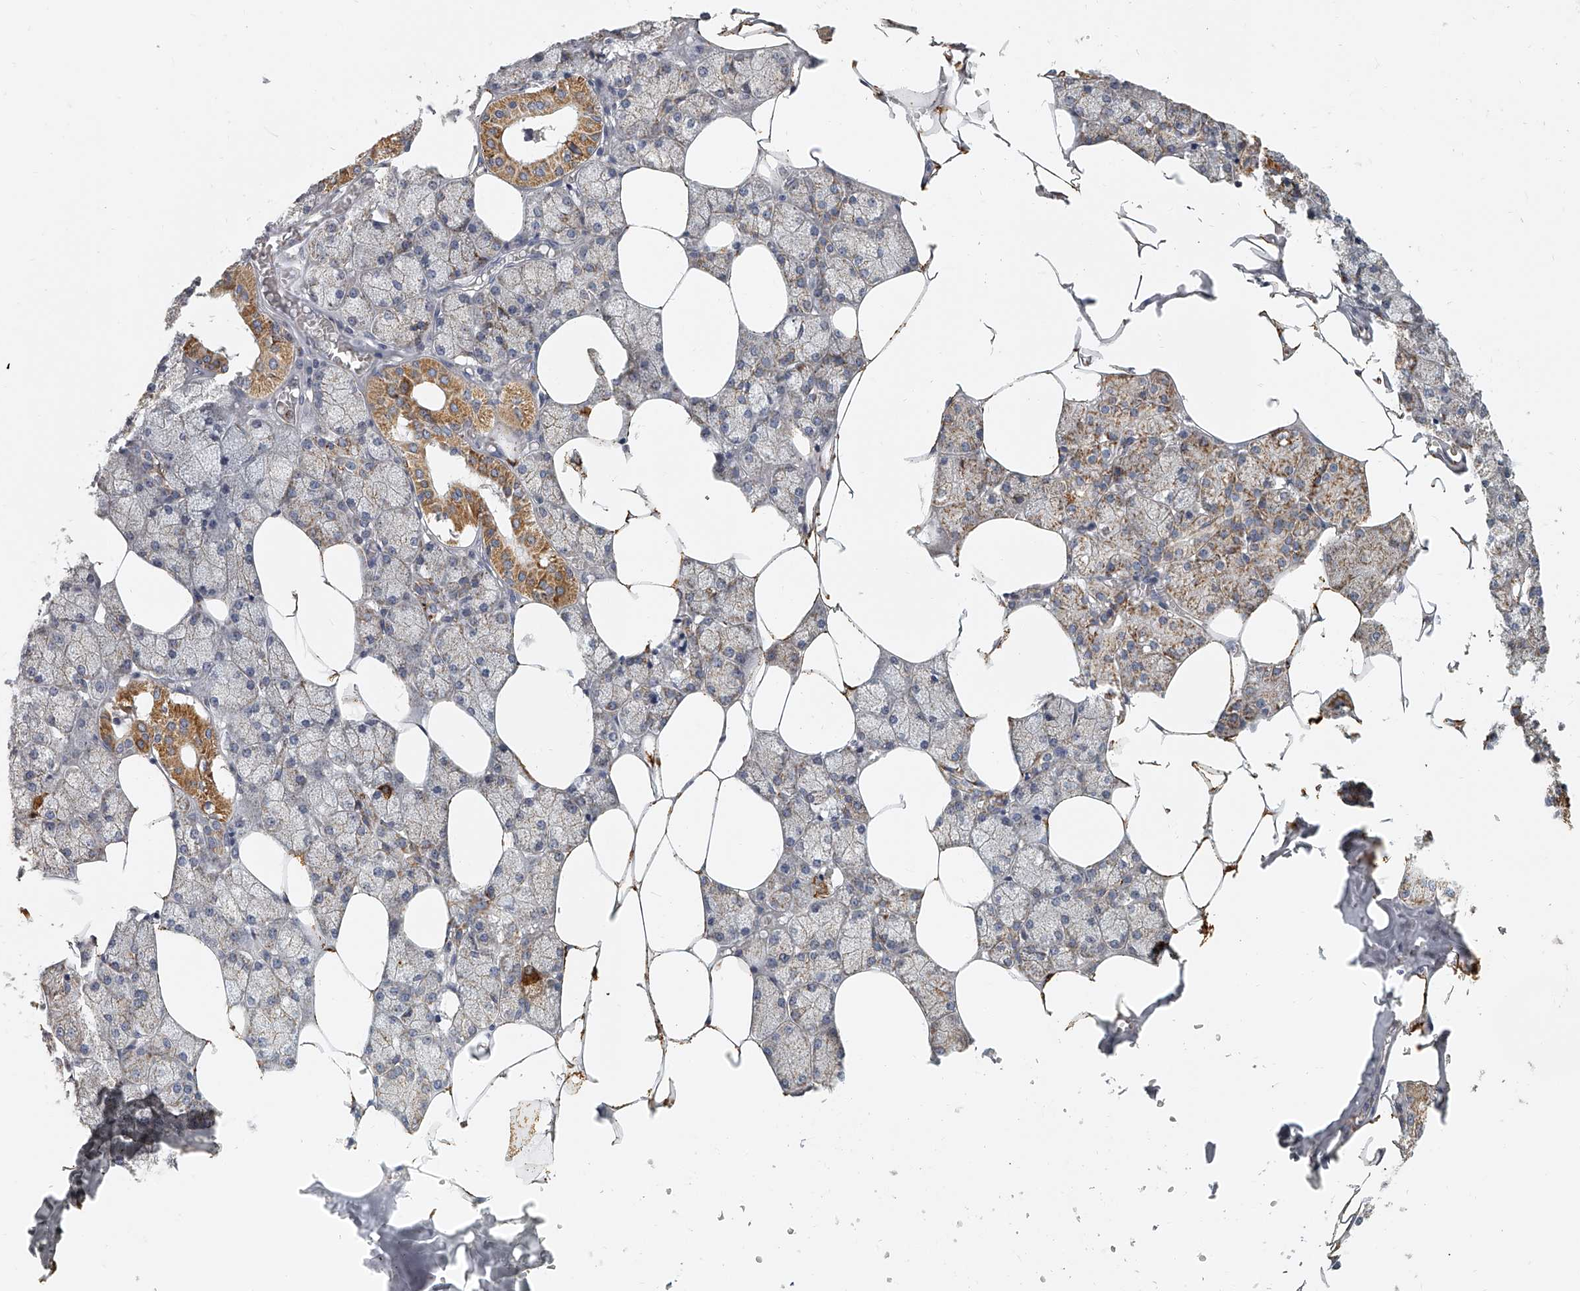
{"staining": {"intensity": "moderate", "quantity": "25%-75%", "location": "cytoplasmic/membranous"}, "tissue": "salivary gland", "cell_type": "Glandular cells", "image_type": "normal", "snomed": [{"axis": "morphology", "description": "Normal tissue, NOS"}, {"axis": "topography", "description": "Salivary gland"}], "caption": "Glandular cells demonstrate medium levels of moderate cytoplasmic/membranous expression in approximately 25%-75% of cells in normal human salivary gland.", "gene": "KLHL7", "patient": {"sex": "male", "age": 62}}